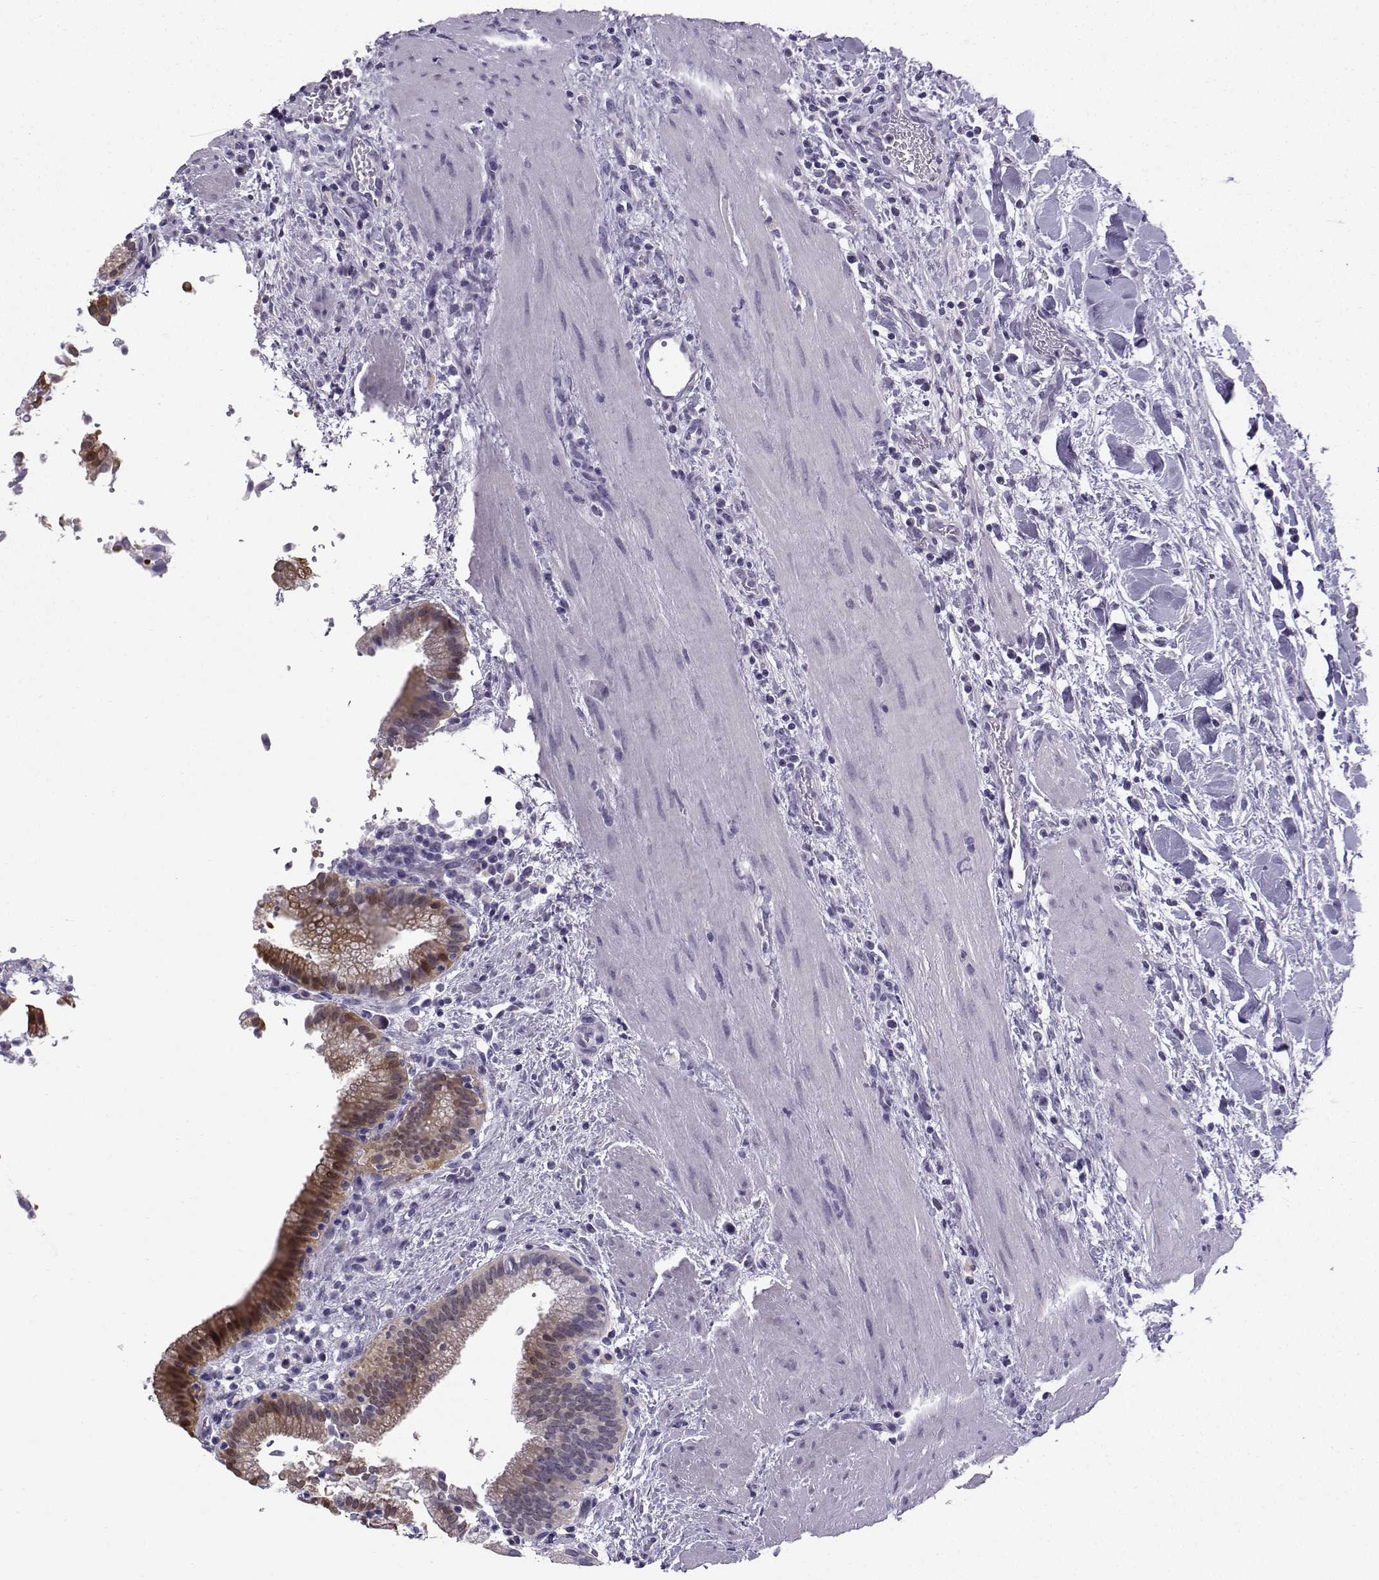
{"staining": {"intensity": "moderate", "quantity": "<25%", "location": "cytoplasmic/membranous"}, "tissue": "gallbladder", "cell_type": "Glandular cells", "image_type": "normal", "snomed": [{"axis": "morphology", "description": "Normal tissue, NOS"}, {"axis": "topography", "description": "Gallbladder"}], "caption": "A photomicrograph showing moderate cytoplasmic/membranous positivity in about <25% of glandular cells in normal gallbladder, as visualized by brown immunohistochemical staining.", "gene": "ZBTB8B", "patient": {"sex": "male", "age": 42}}